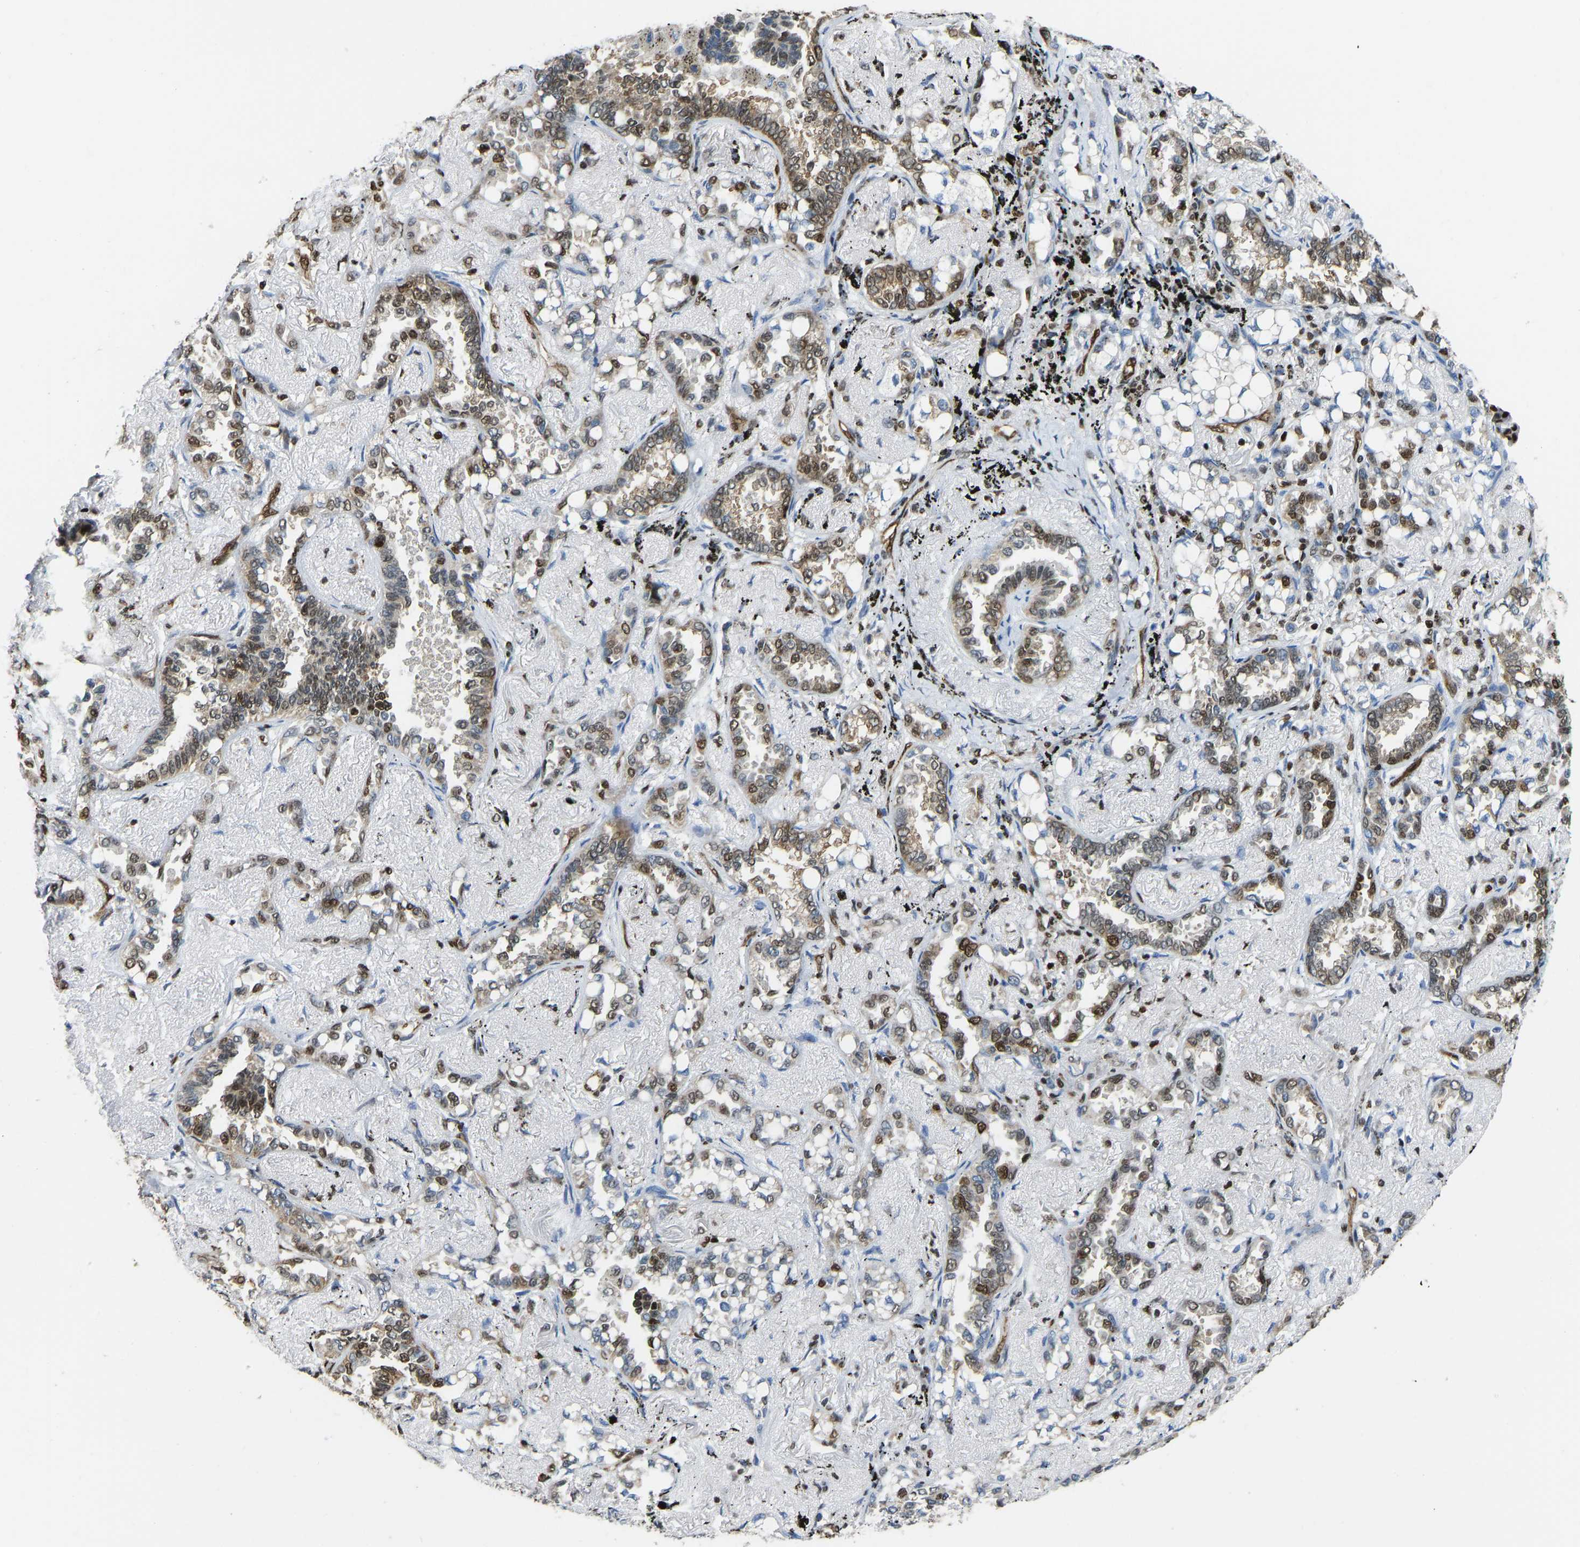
{"staining": {"intensity": "moderate", "quantity": "<25%", "location": "nuclear"}, "tissue": "lung cancer", "cell_type": "Tumor cells", "image_type": "cancer", "snomed": [{"axis": "morphology", "description": "Adenocarcinoma, NOS"}, {"axis": "topography", "description": "Lung"}], "caption": "Lung cancer (adenocarcinoma) stained with immunohistochemistry (IHC) displays moderate nuclear staining in about <25% of tumor cells.", "gene": "ZSCAN20", "patient": {"sex": "male", "age": 59}}